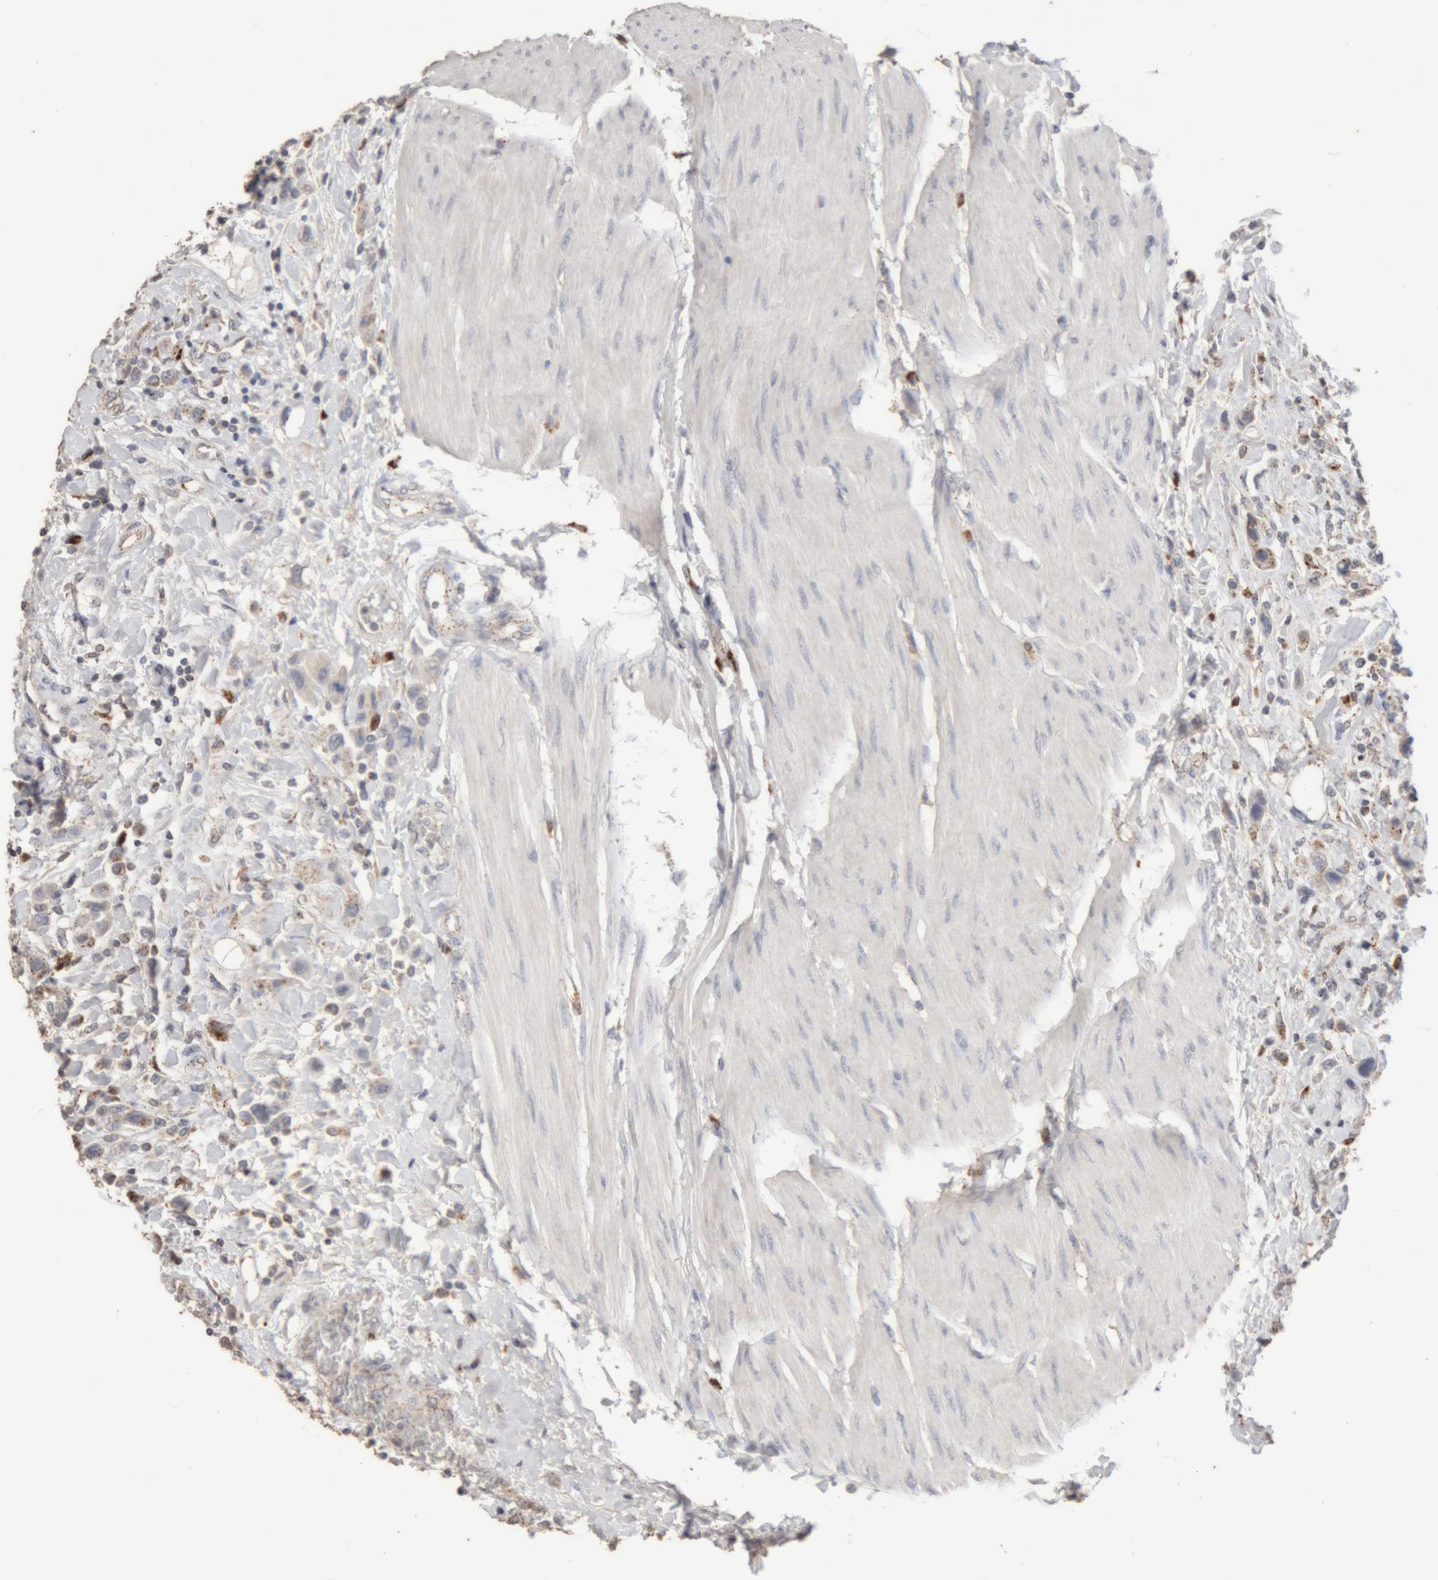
{"staining": {"intensity": "negative", "quantity": "none", "location": "none"}, "tissue": "urothelial cancer", "cell_type": "Tumor cells", "image_type": "cancer", "snomed": [{"axis": "morphology", "description": "Urothelial carcinoma, High grade"}, {"axis": "topography", "description": "Urinary bladder"}], "caption": "This is an IHC image of human urothelial cancer. There is no positivity in tumor cells.", "gene": "ARSA", "patient": {"sex": "male", "age": 50}}